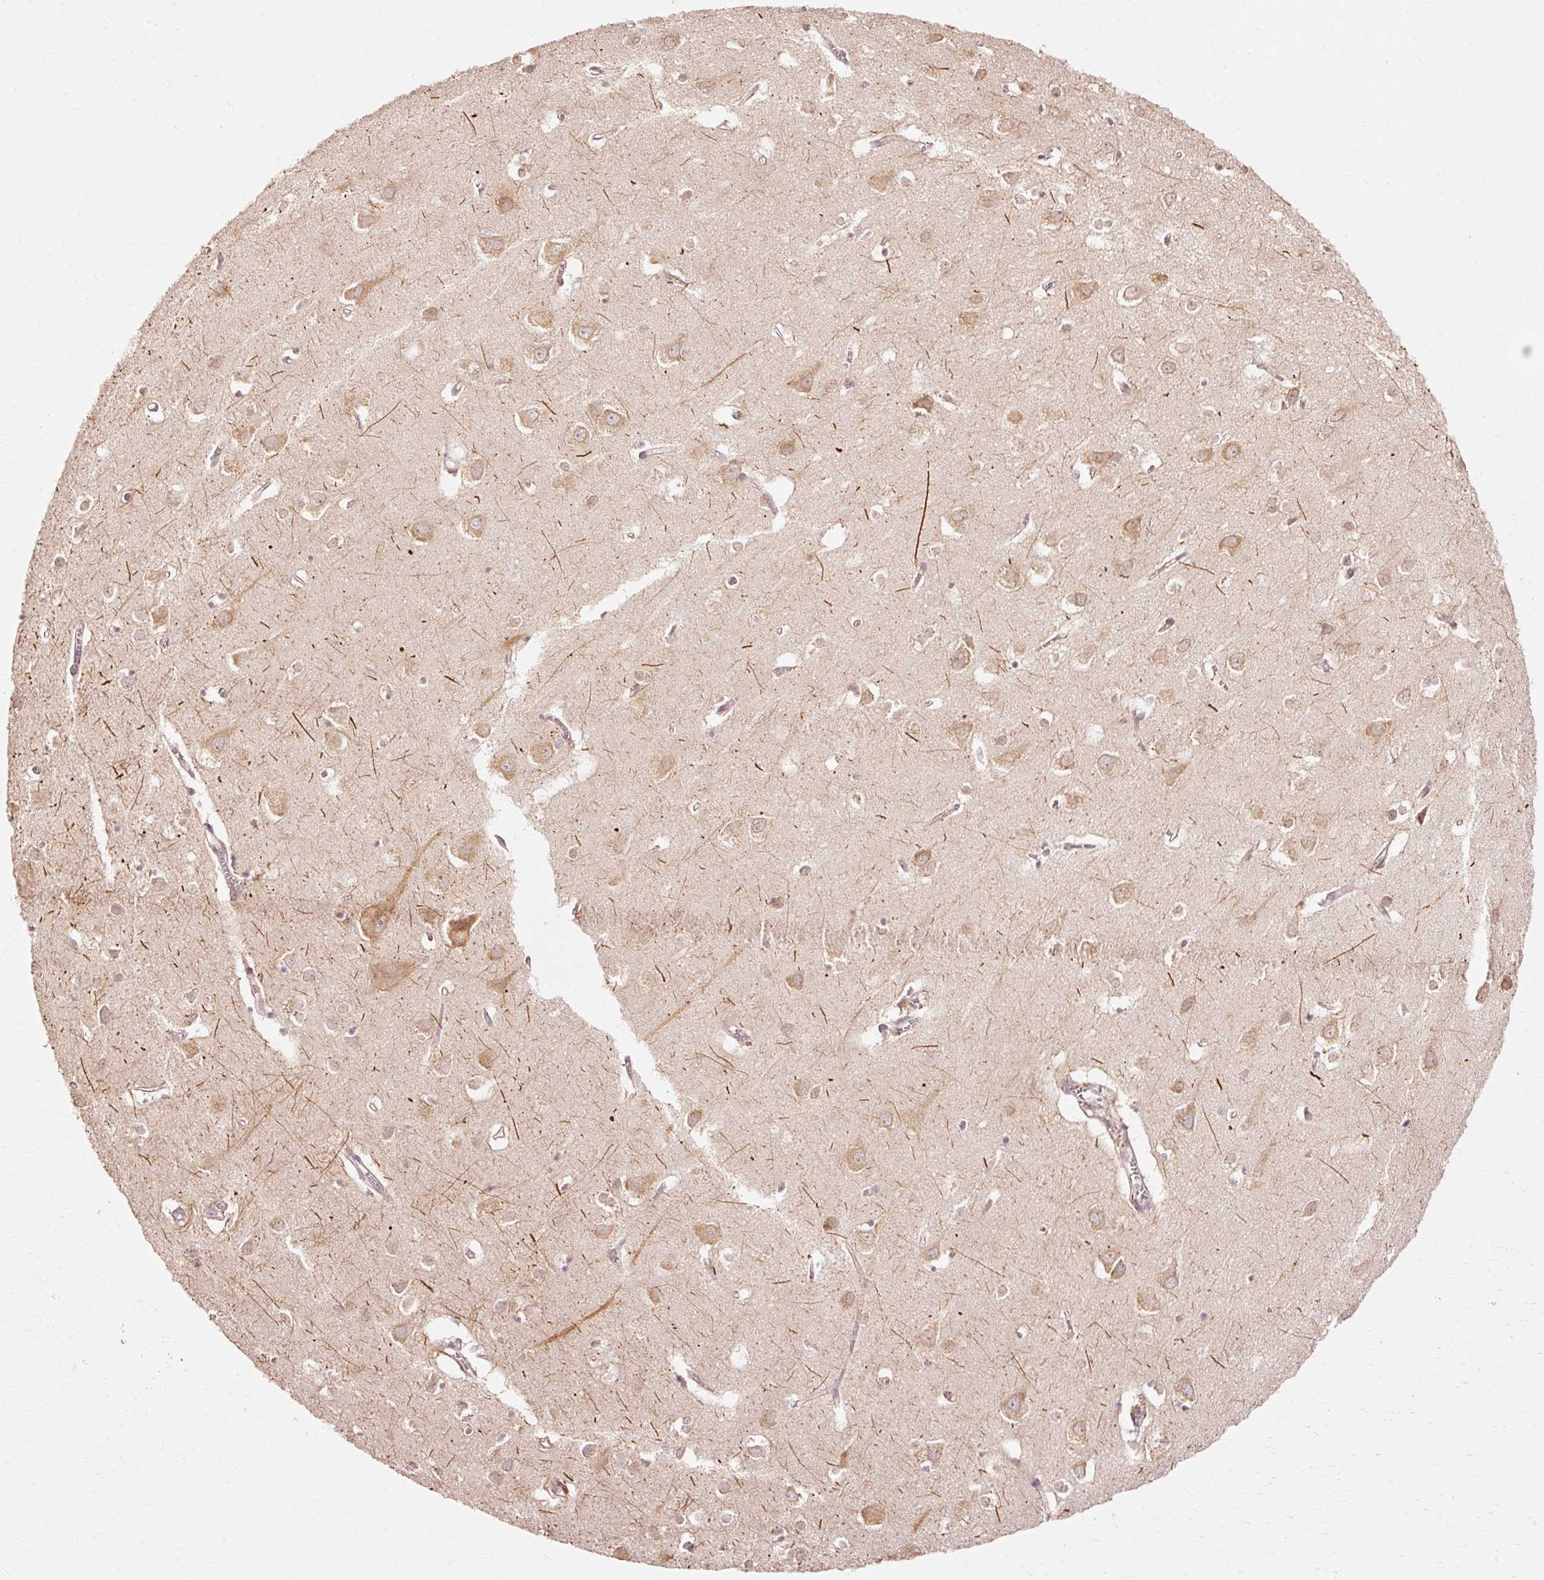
{"staining": {"intensity": "weak", "quantity": "25%-75%", "location": "cytoplasmic/membranous"}, "tissue": "cerebral cortex", "cell_type": "Endothelial cells", "image_type": "normal", "snomed": [{"axis": "morphology", "description": "Normal tissue, NOS"}, {"axis": "topography", "description": "Cerebral cortex"}], "caption": "Immunohistochemical staining of benign human cerebral cortex demonstrates low levels of weak cytoplasmic/membranous staining in approximately 25%-75% of endothelial cells.", "gene": "RGPD5", "patient": {"sex": "male", "age": 70}}